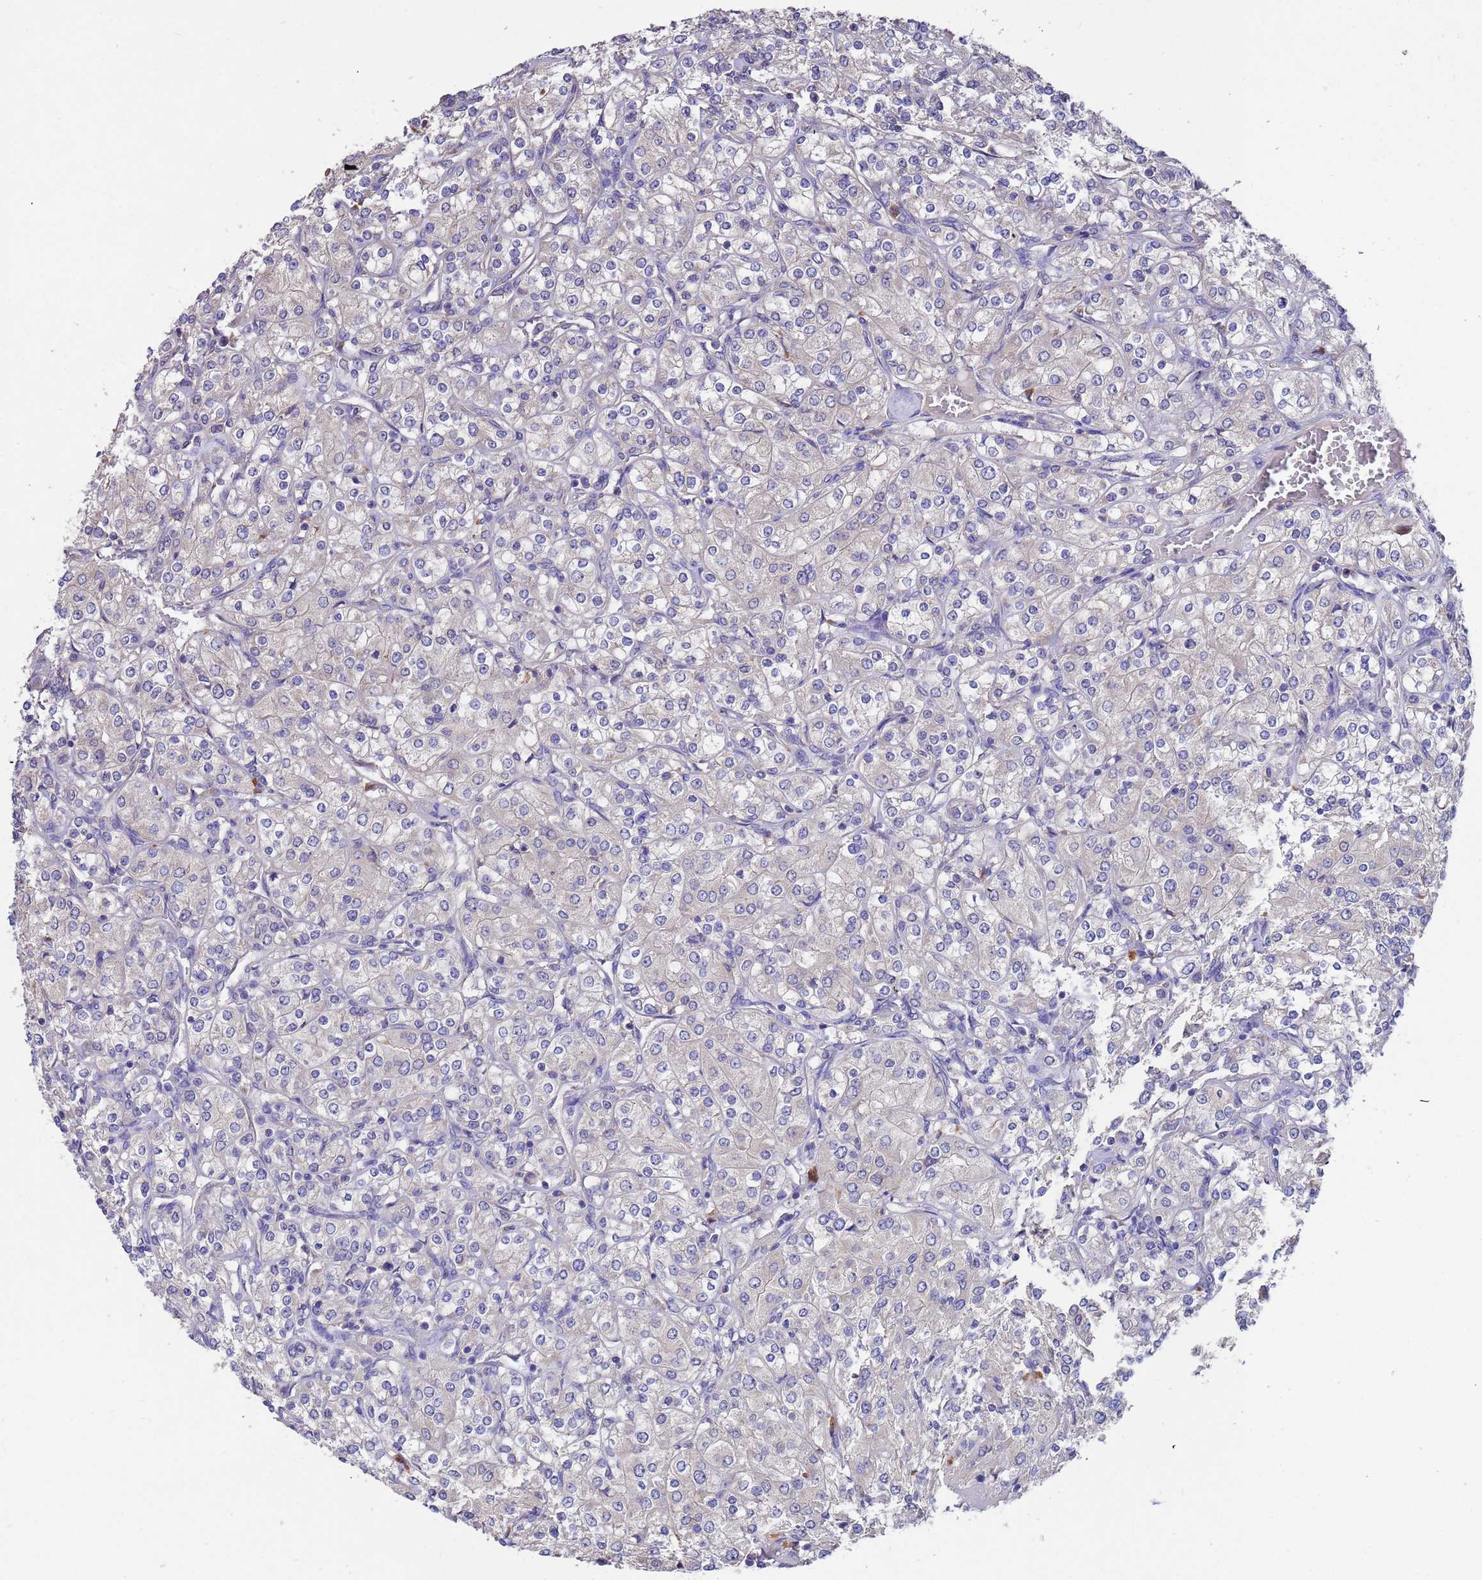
{"staining": {"intensity": "negative", "quantity": "none", "location": "none"}, "tissue": "renal cancer", "cell_type": "Tumor cells", "image_type": "cancer", "snomed": [{"axis": "morphology", "description": "Adenocarcinoma, NOS"}, {"axis": "topography", "description": "Kidney"}], "caption": "Human adenocarcinoma (renal) stained for a protein using immunohistochemistry exhibits no expression in tumor cells.", "gene": "SRL", "patient": {"sex": "male", "age": 77}}